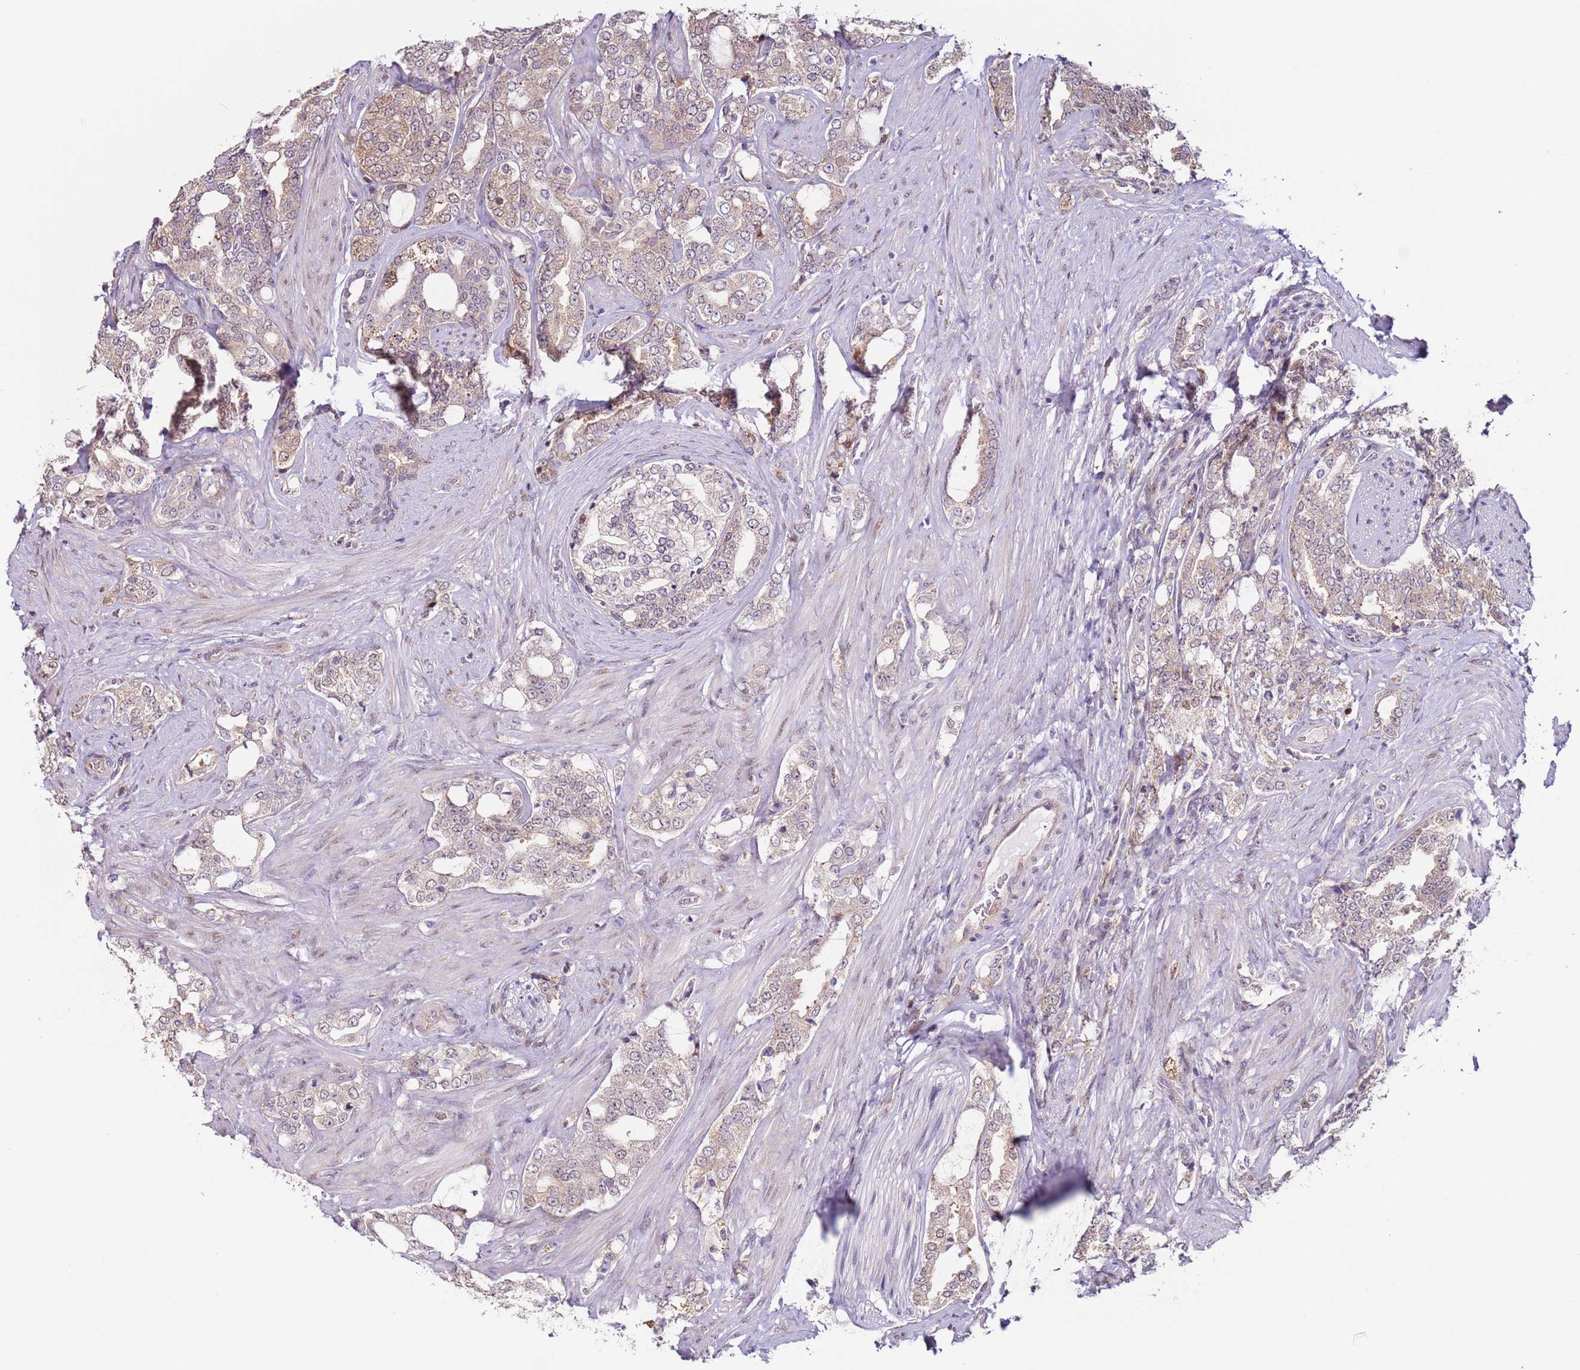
{"staining": {"intensity": "weak", "quantity": "25%-75%", "location": "cytoplasmic/membranous,nuclear"}, "tissue": "prostate cancer", "cell_type": "Tumor cells", "image_type": "cancer", "snomed": [{"axis": "morphology", "description": "Adenocarcinoma, High grade"}, {"axis": "topography", "description": "Prostate"}], "caption": "DAB immunohistochemical staining of high-grade adenocarcinoma (prostate) shows weak cytoplasmic/membranous and nuclear protein staining in about 25%-75% of tumor cells.", "gene": "PSMD4", "patient": {"sex": "male", "age": 64}}